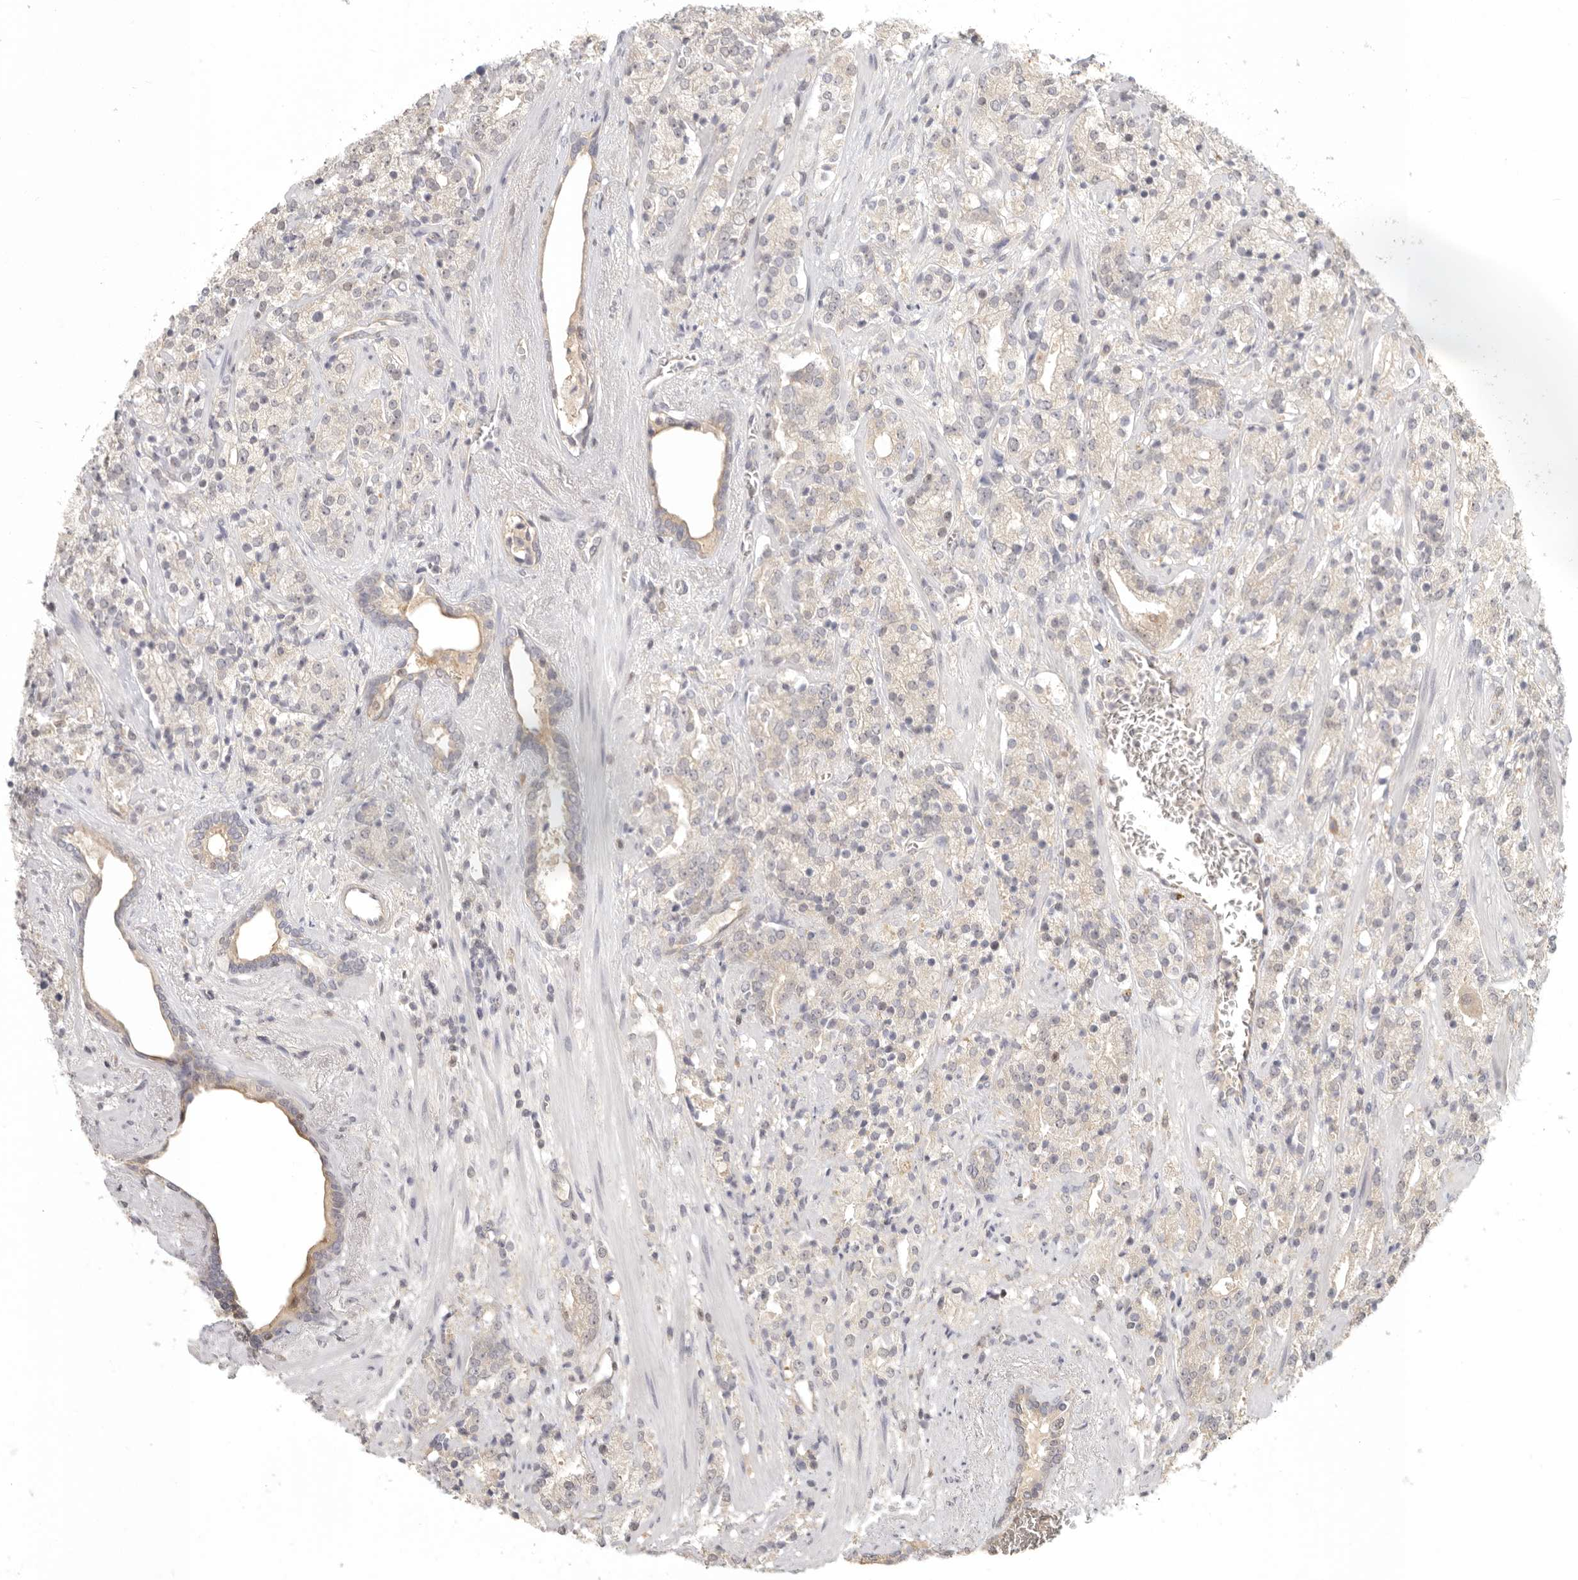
{"staining": {"intensity": "negative", "quantity": "none", "location": "none"}, "tissue": "prostate cancer", "cell_type": "Tumor cells", "image_type": "cancer", "snomed": [{"axis": "morphology", "description": "Adenocarcinoma, High grade"}, {"axis": "topography", "description": "Prostate"}], "caption": "Tumor cells show no significant staining in prostate cancer (adenocarcinoma (high-grade)). (Brightfield microscopy of DAB immunohistochemistry (IHC) at high magnification).", "gene": "PSMA5", "patient": {"sex": "male", "age": 71}}